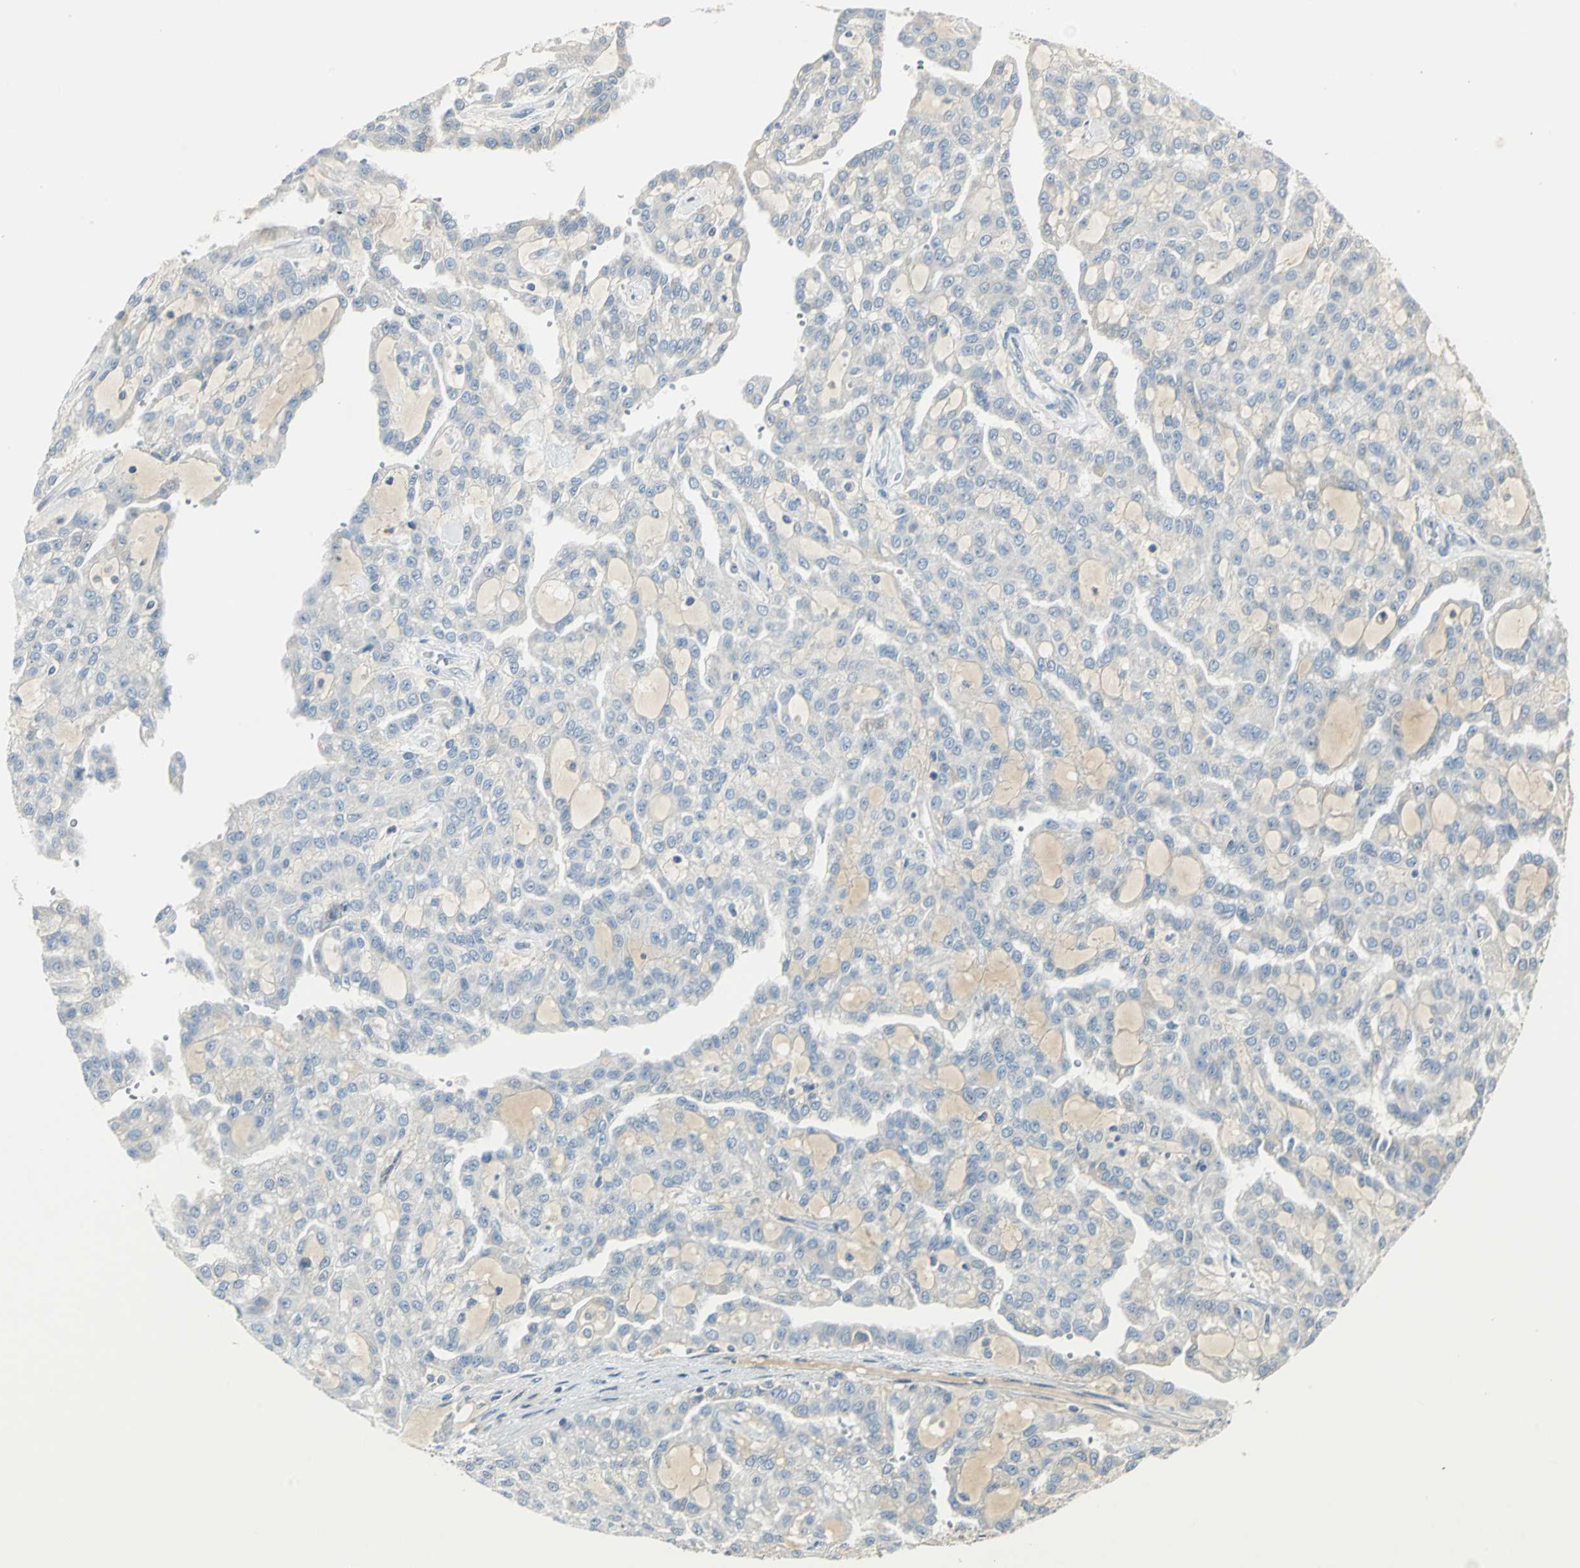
{"staining": {"intensity": "negative", "quantity": "none", "location": "none"}, "tissue": "renal cancer", "cell_type": "Tumor cells", "image_type": "cancer", "snomed": [{"axis": "morphology", "description": "Adenocarcinoma, NOS"}, {"axis": "topography", "description": "Kidney"}], "caption": "Renal cancer (adenocarcinoma) stained for a protein using immunohistochemistry (IHC) shows no expression tumor cells.", "gene": "PROC", "patient": {"sex": "male", "age": 63}}